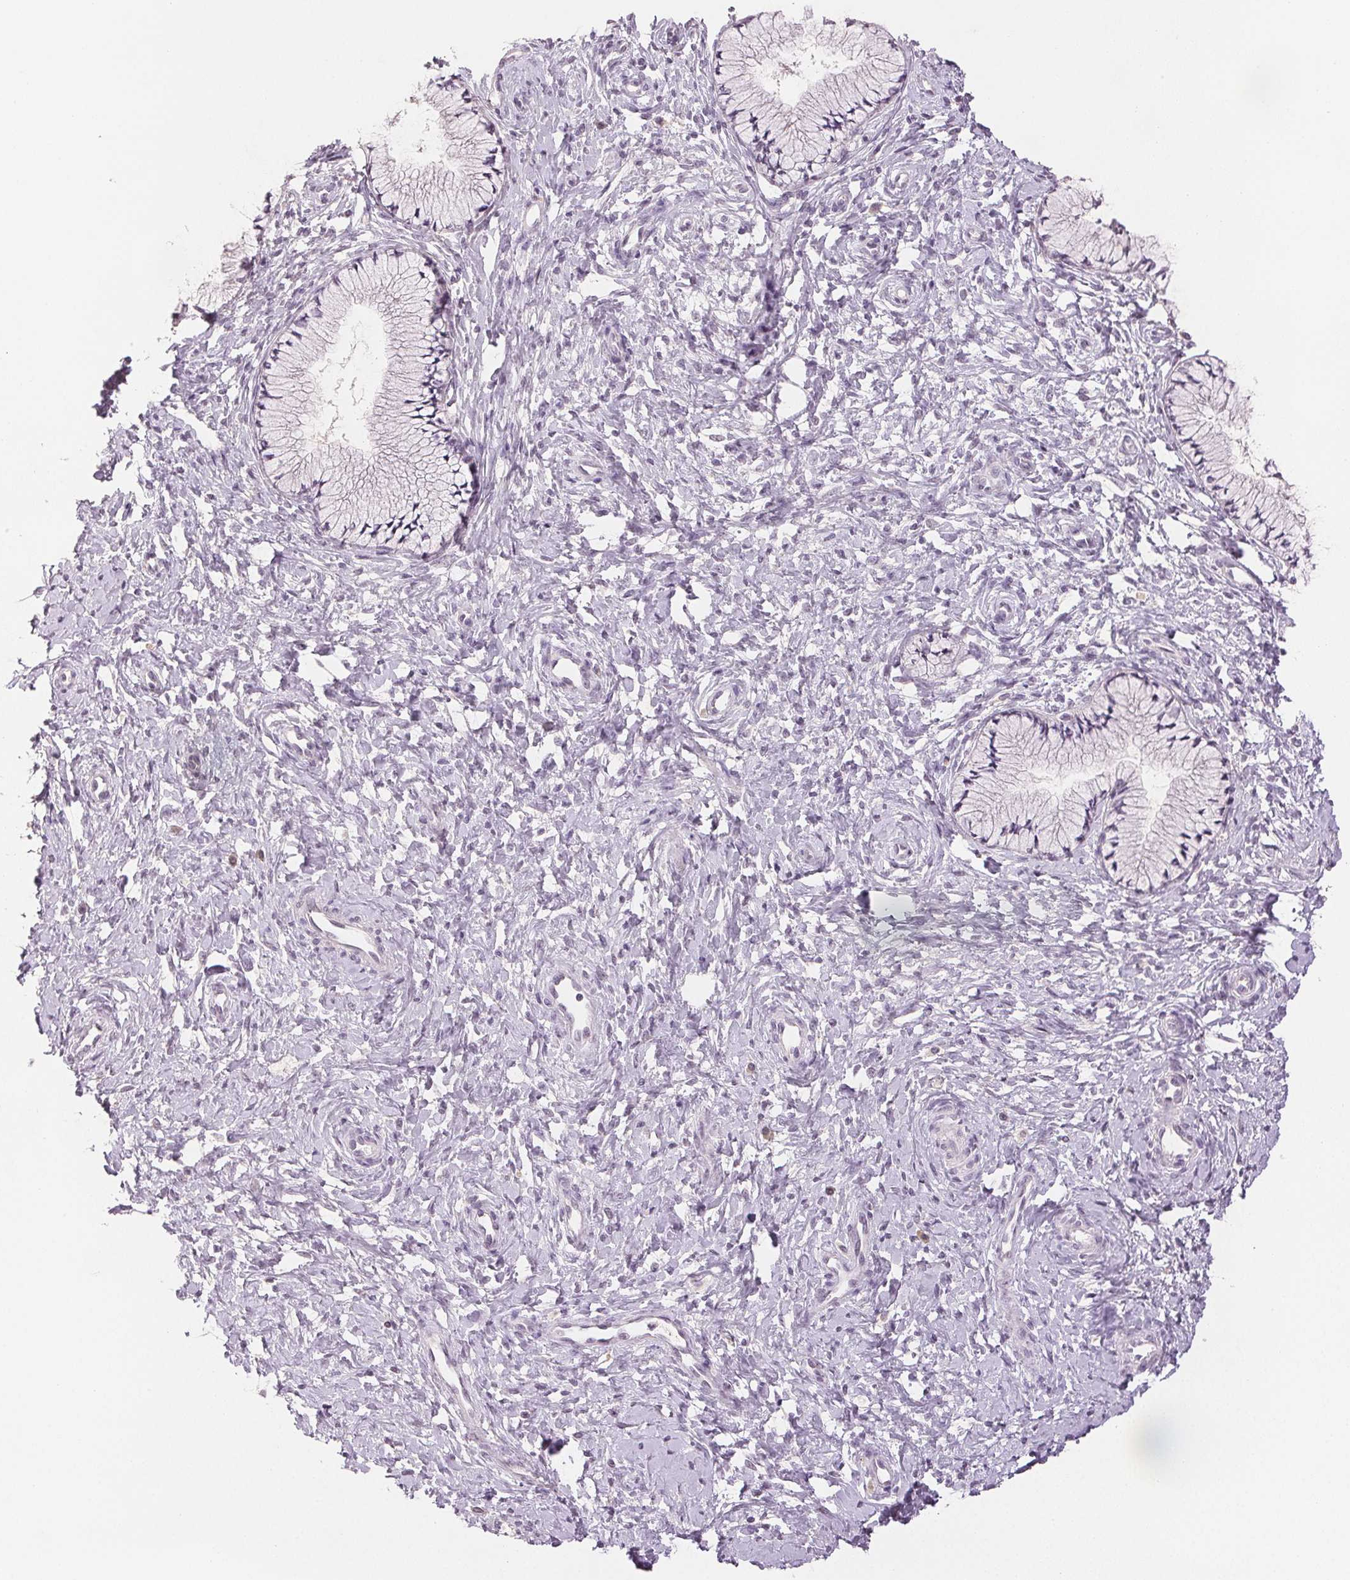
{"staining": {"intensity": "negative", "quantity": "none", "location": "none"}, "tissue": "cervix", "cell_type": "Glandular cells", "image_type": "normal", "snomed": [{"axis": "morphology", "description": "Normal tissue, NOS"}, {"axis": "topography", "description": "Cervix"}], "caption": "Immunohistochemistry (IHC) image of benign cervix stained for a protein (brown), which exhibits no expression in glandular cells.", "gene": "SCGN", "patient": {"sex": "female", "age": 37}}